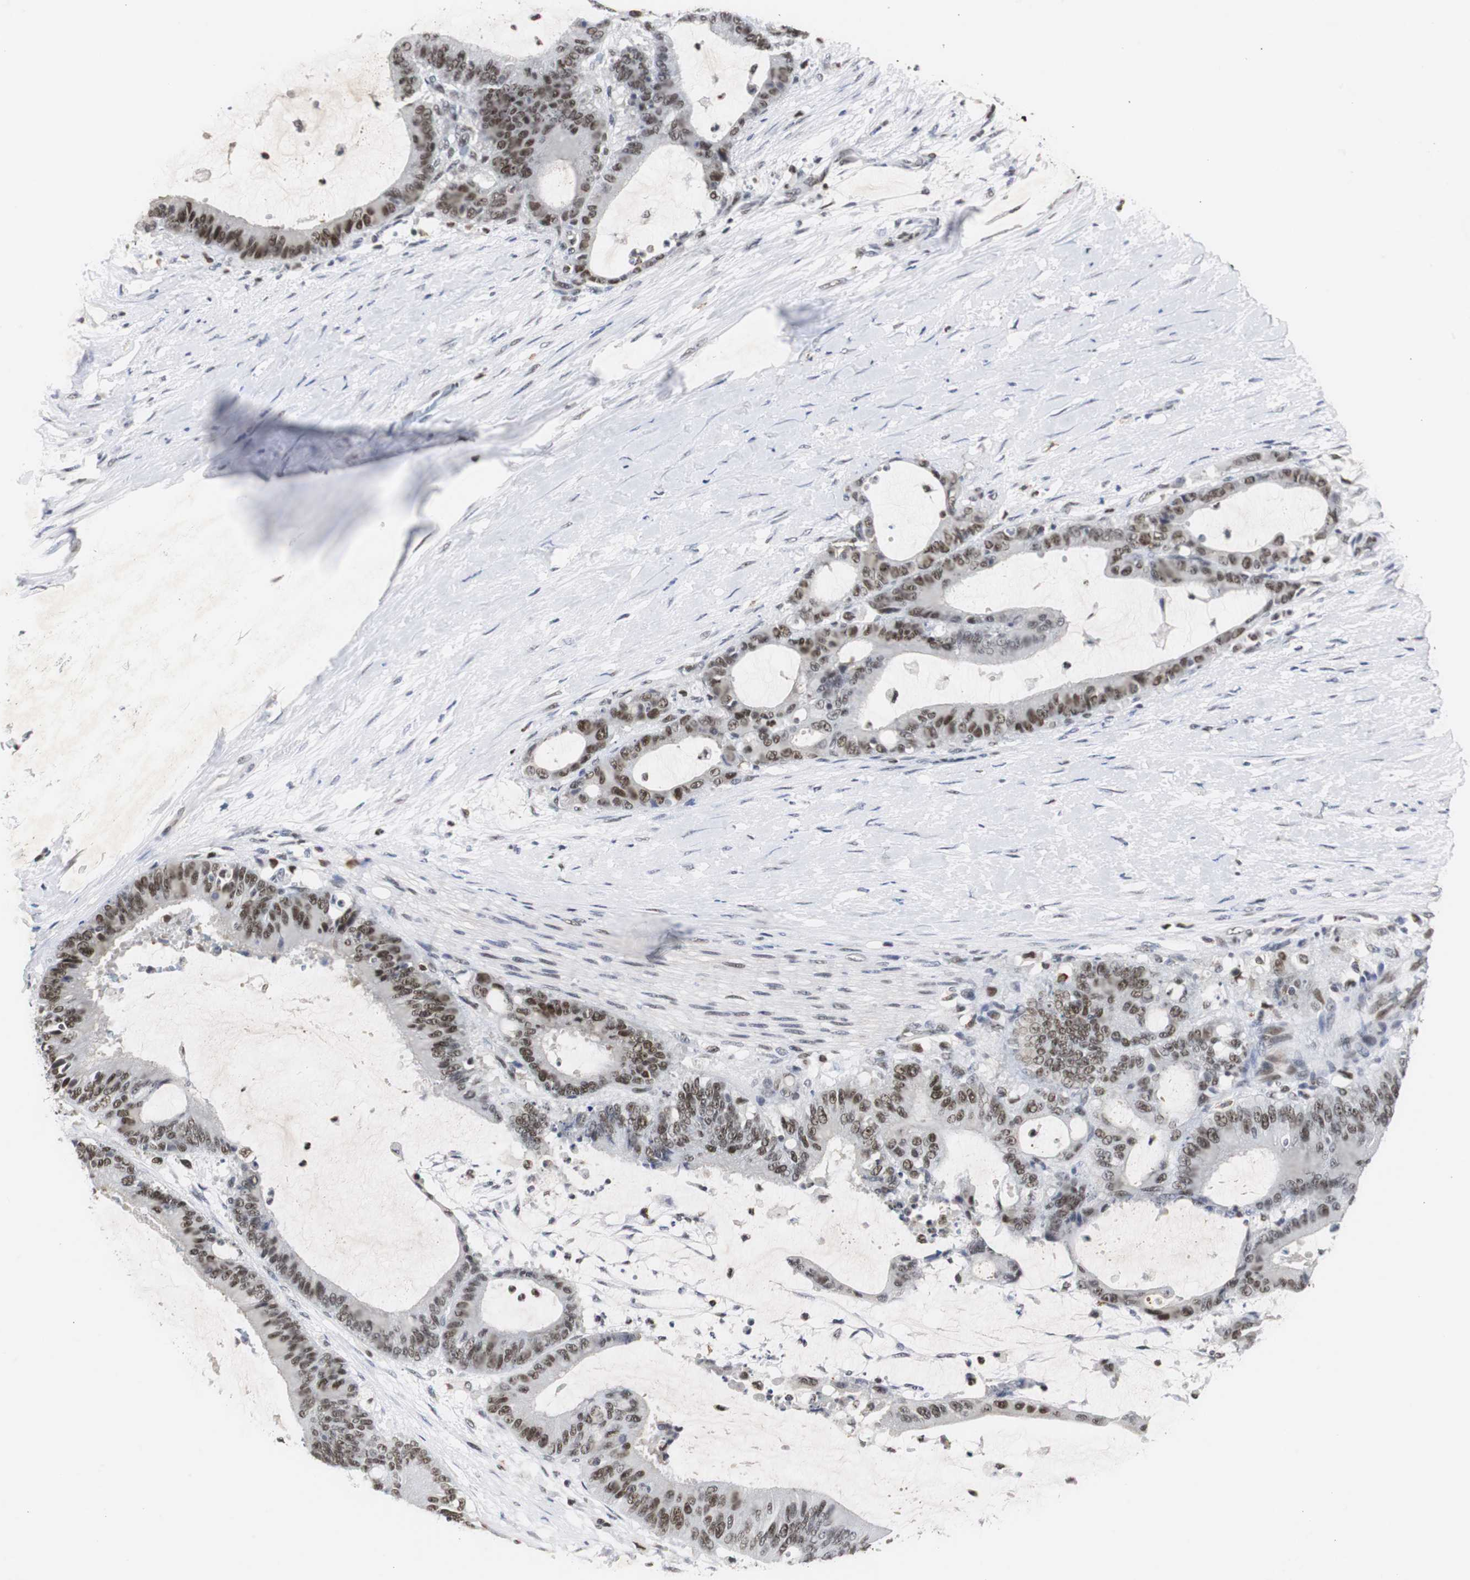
{"staining": {"intensity": "strong", "quantity": ">75%", "location": "nuclear"}, "tissue": "liver cancer", "cell_type": "Tumor cells", "image_type": "cancer", "snomed": [{"axis": "morphology", "description": "Cholangiocarcinoma"}, {"axis": "topography", "description": "Liver"}], "caption": "This is an image of IHC staining of cholangiocarcinoma (liver), which shows strong staining in the nuclear of tumor cells.", "gene": "ZFC3H1", "patient": {"sex": "female", "age": 73}}